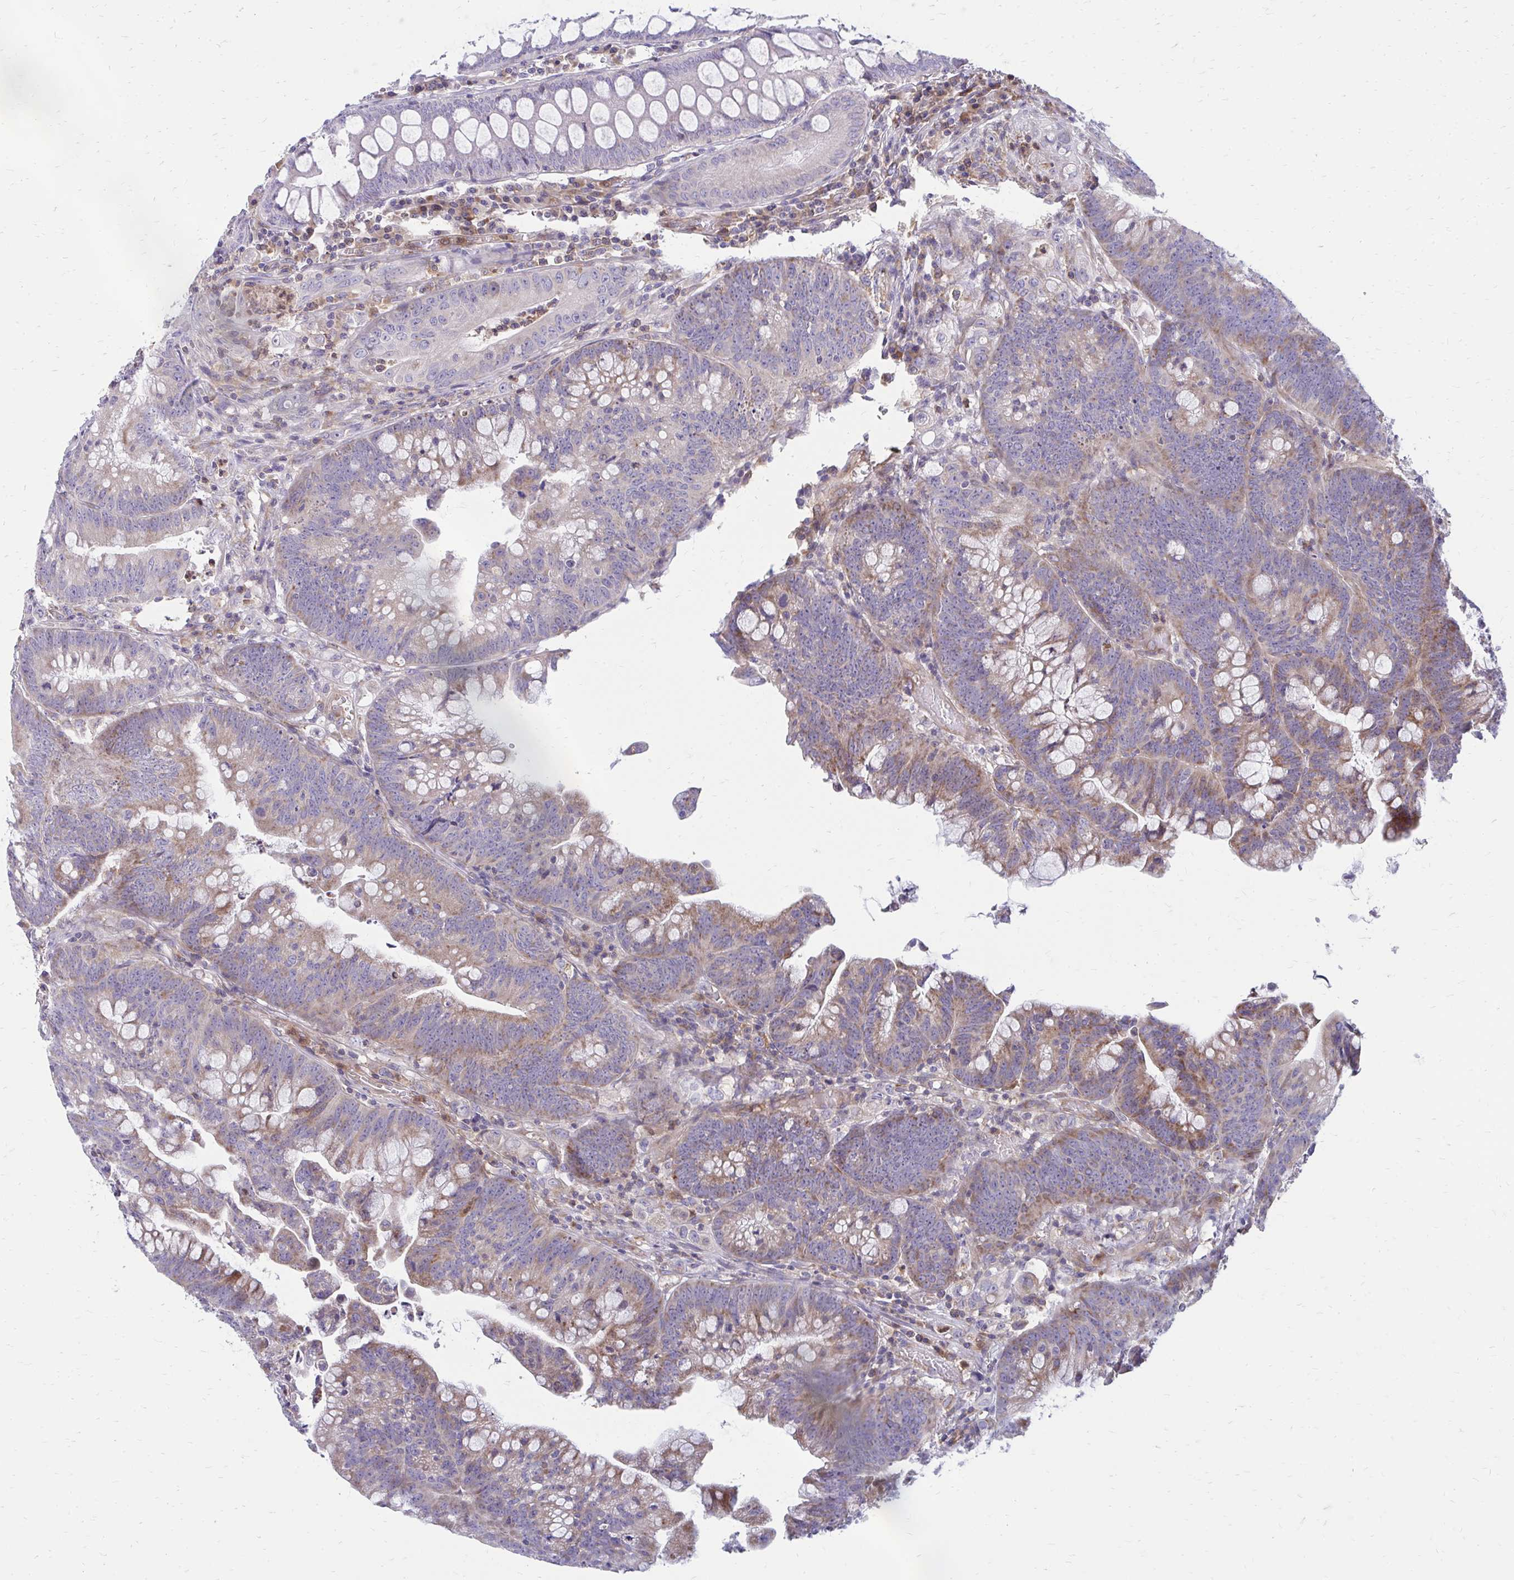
{"staining": {"intensity": "weak", "quantity": "25%-75%", "location": "cytoplasmic/membranous"}, "tissue": "colorectal cancer", "cell_type": "Tumor cells", "image_type": "cancer", "snomed": [{"axis": "morphology", "description": "Adenocarcinoma, NOS"}, {"axis": "topography", "description": "Colon"}], "caption": "Brown immunohistochemical staining in colorectal adenocarcinoma reveals weak cytoplasmic/membranous expression in approximately 25%-75% of tumor cells.", "gene": "ASAP1", "patient": {"sex": "male", "age": 62}}